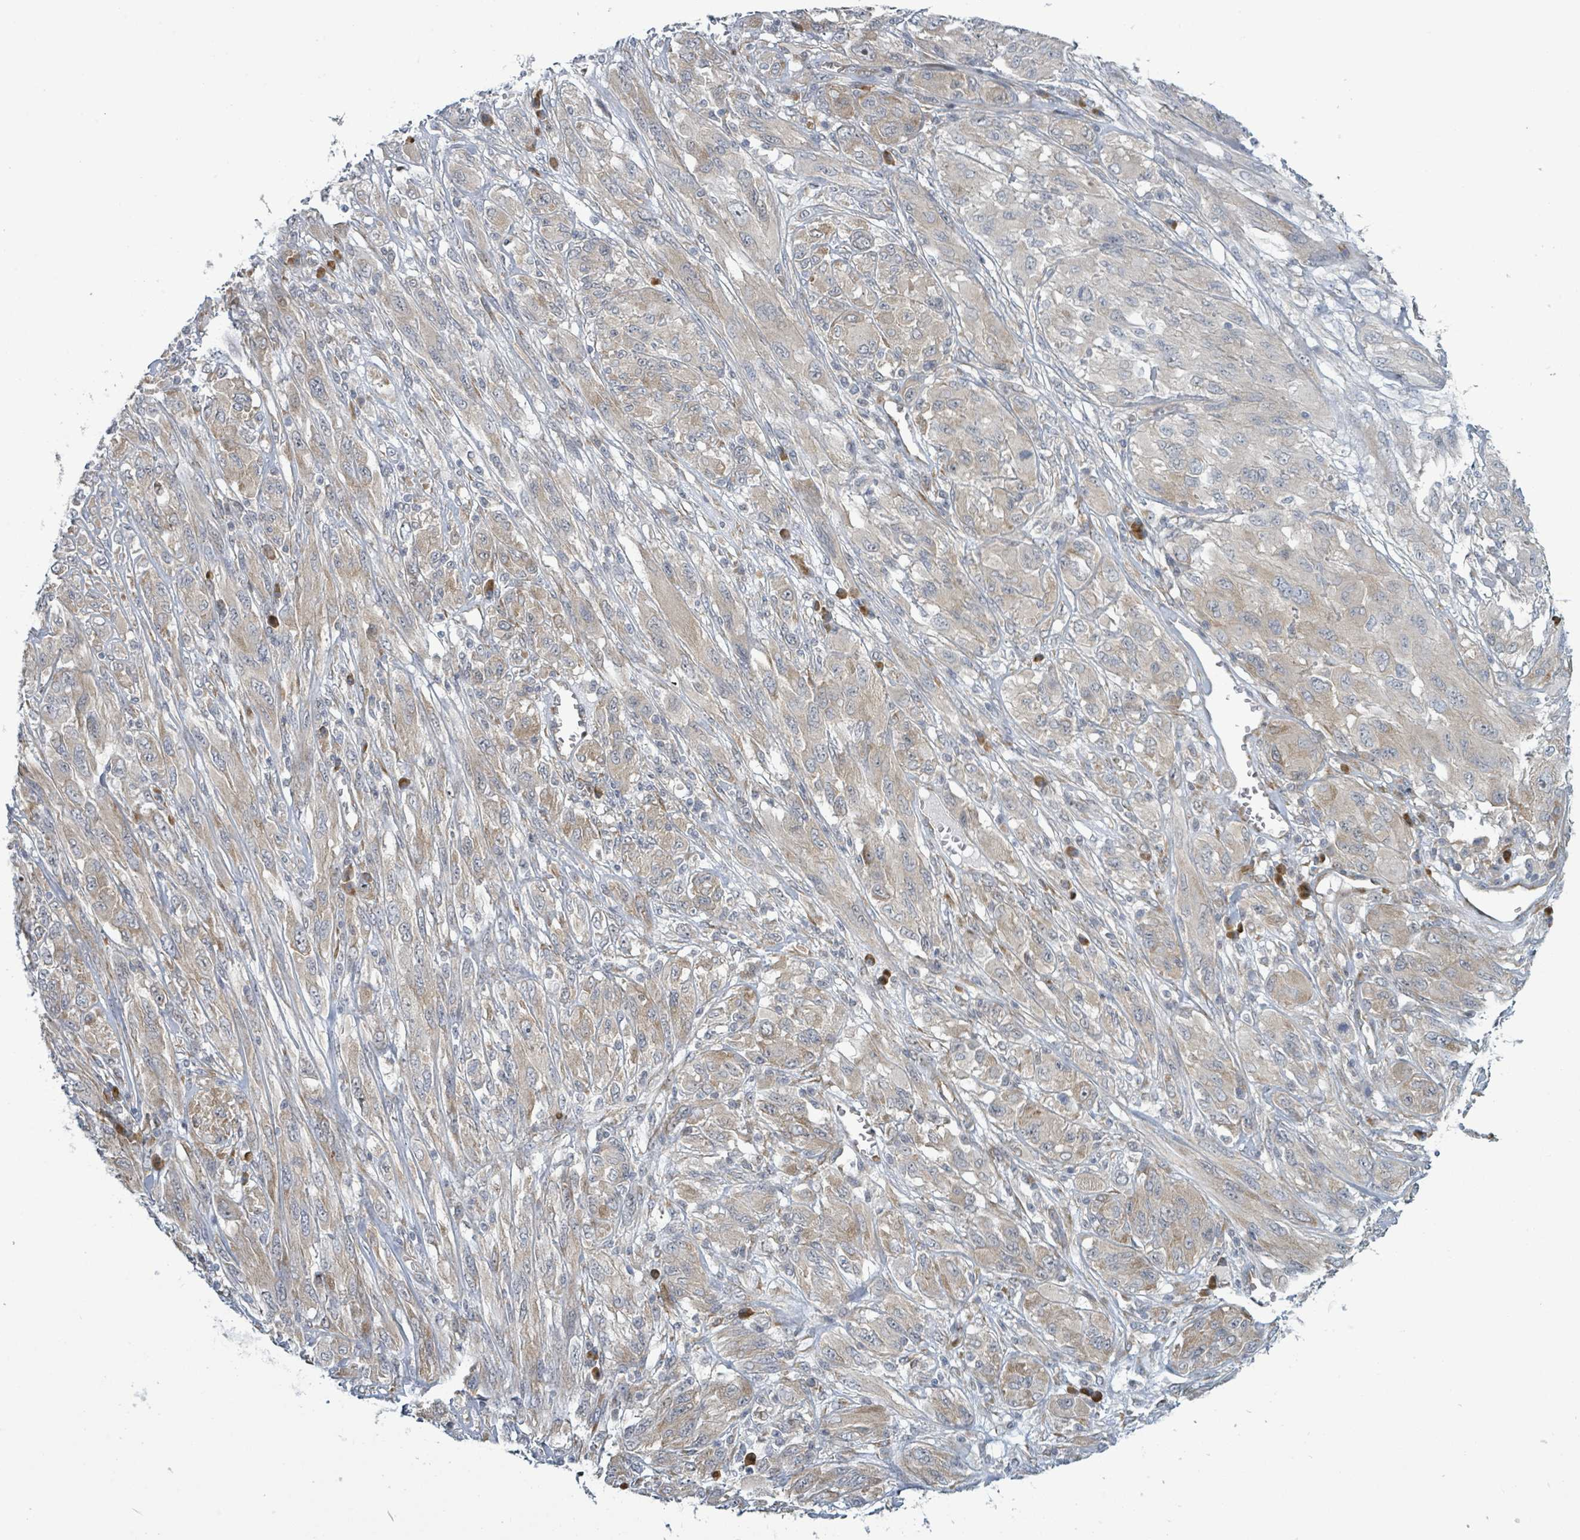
{"staining": {"intensity": "weak", "quantity": "<25%", "location": "cytoplasmic/membranous"}, "tissue": "melanoma", "cell_type": "Tumor cells", "image_type": "cancer", "snomed": [{"axis": "morphology", "description": "Malignant melanoma, NOS"}, {"axis": "topography", "description": "Skin"}], "caption": "Histopathology image shows no protein positivity in tumor cells of melanoma tissue.", "gene": "RPL32", "patient": {"sex": "female", "age": 91}}